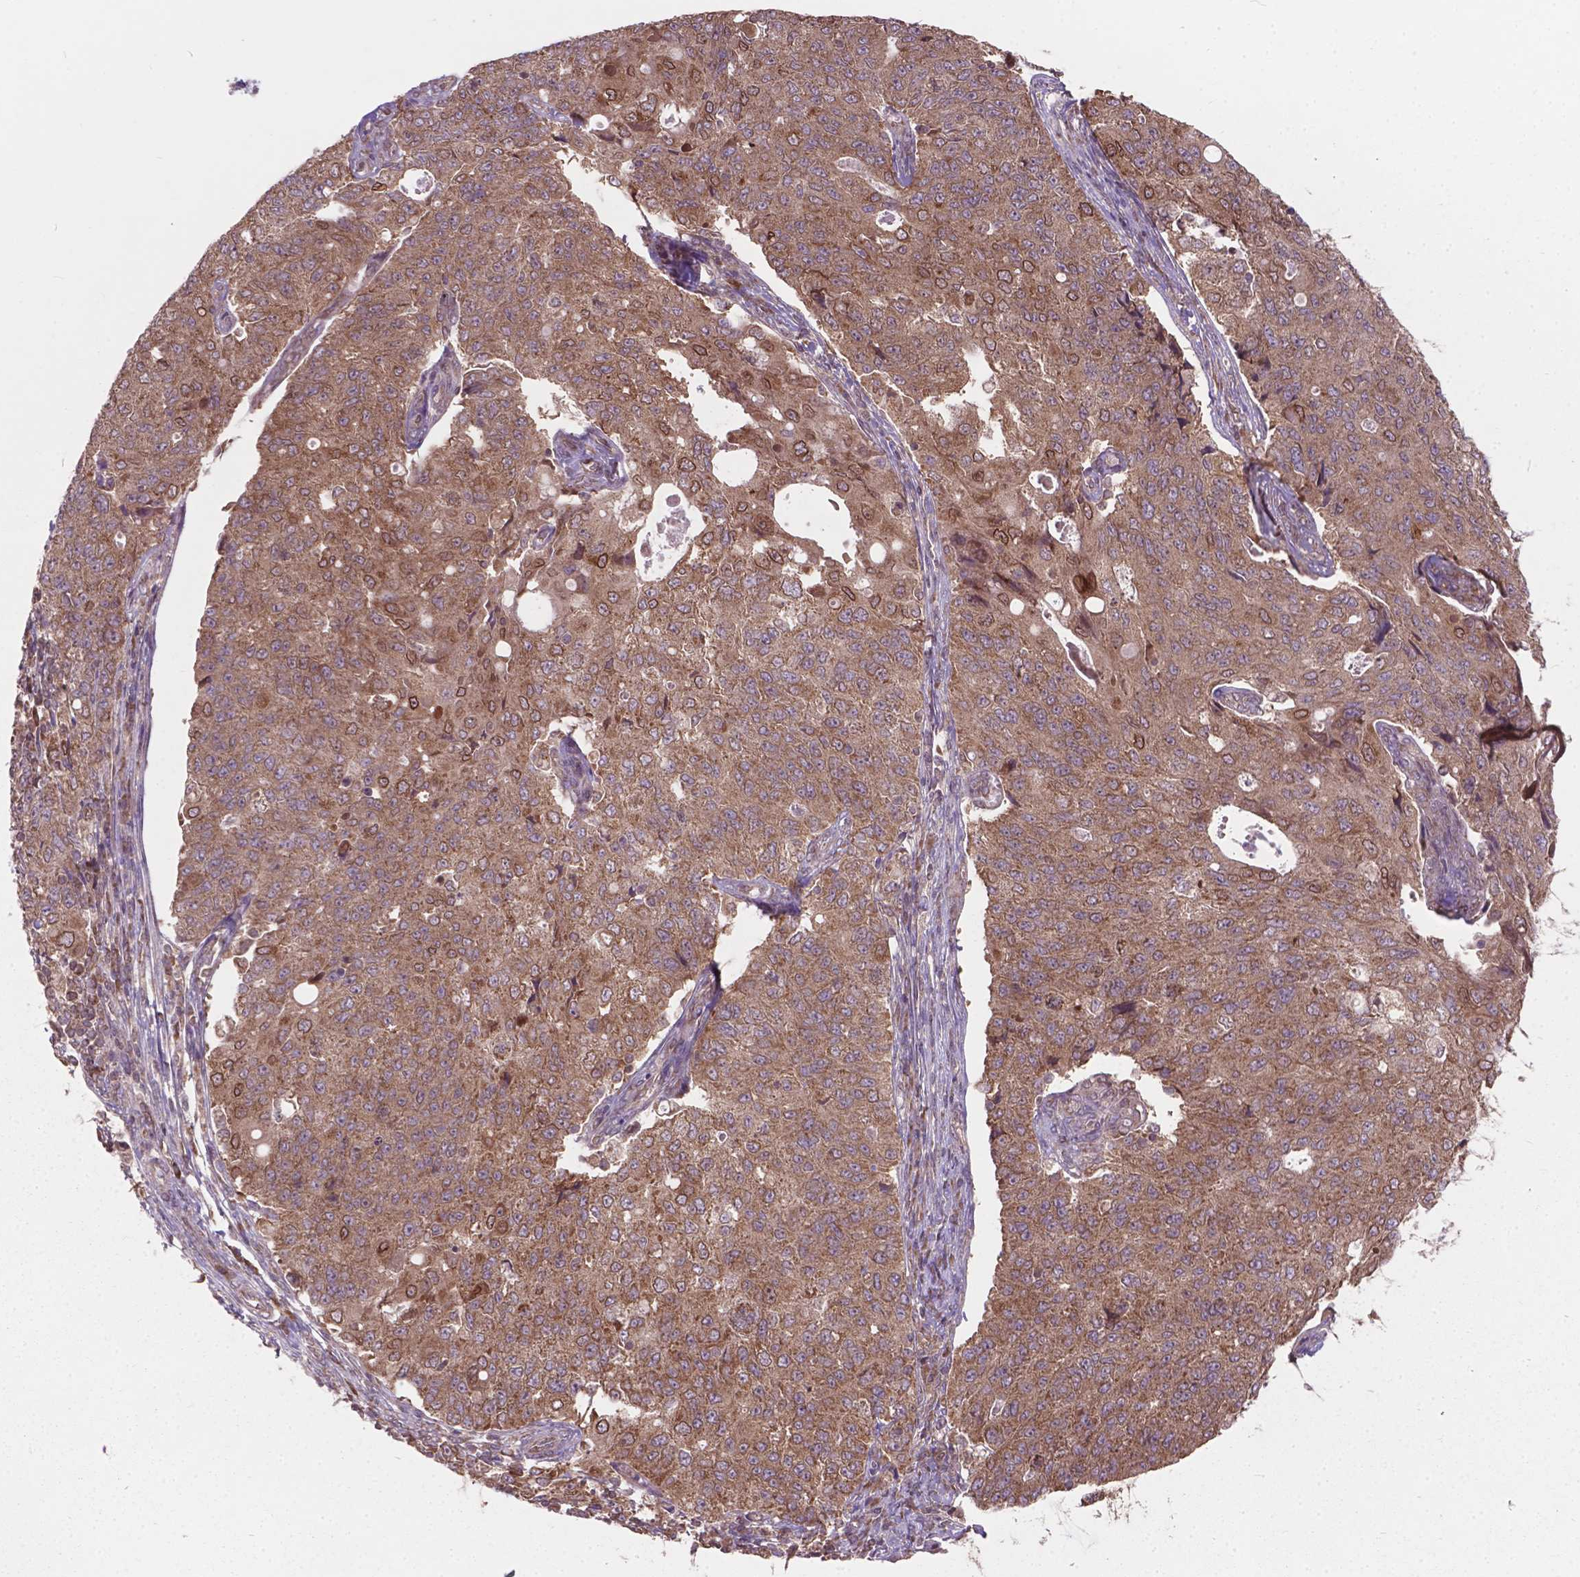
{"staining": {"intensity": "moderate", "quantity": ">75%", "location": "cytoplasmic/membranous"}, "tissue": "endometrial cancer", "cell_type": "Tumor cells", "image_type": "cancer", "snomed": [{"axis": "morphology", "description": "Adenocarcinoma, NOS"}, {"axis": "topography", "description": "Endometrium"}], "caption": "This image demonstrates endometrial cancer stained with IHC to label a protein in brown. The cytoplasmic/membranous of tumor cells show moderate positivity for the protein. Nuclei are counter-stained blue.", "gene": "MRPL33", "patient": {"sex": "female", "age": 43}}